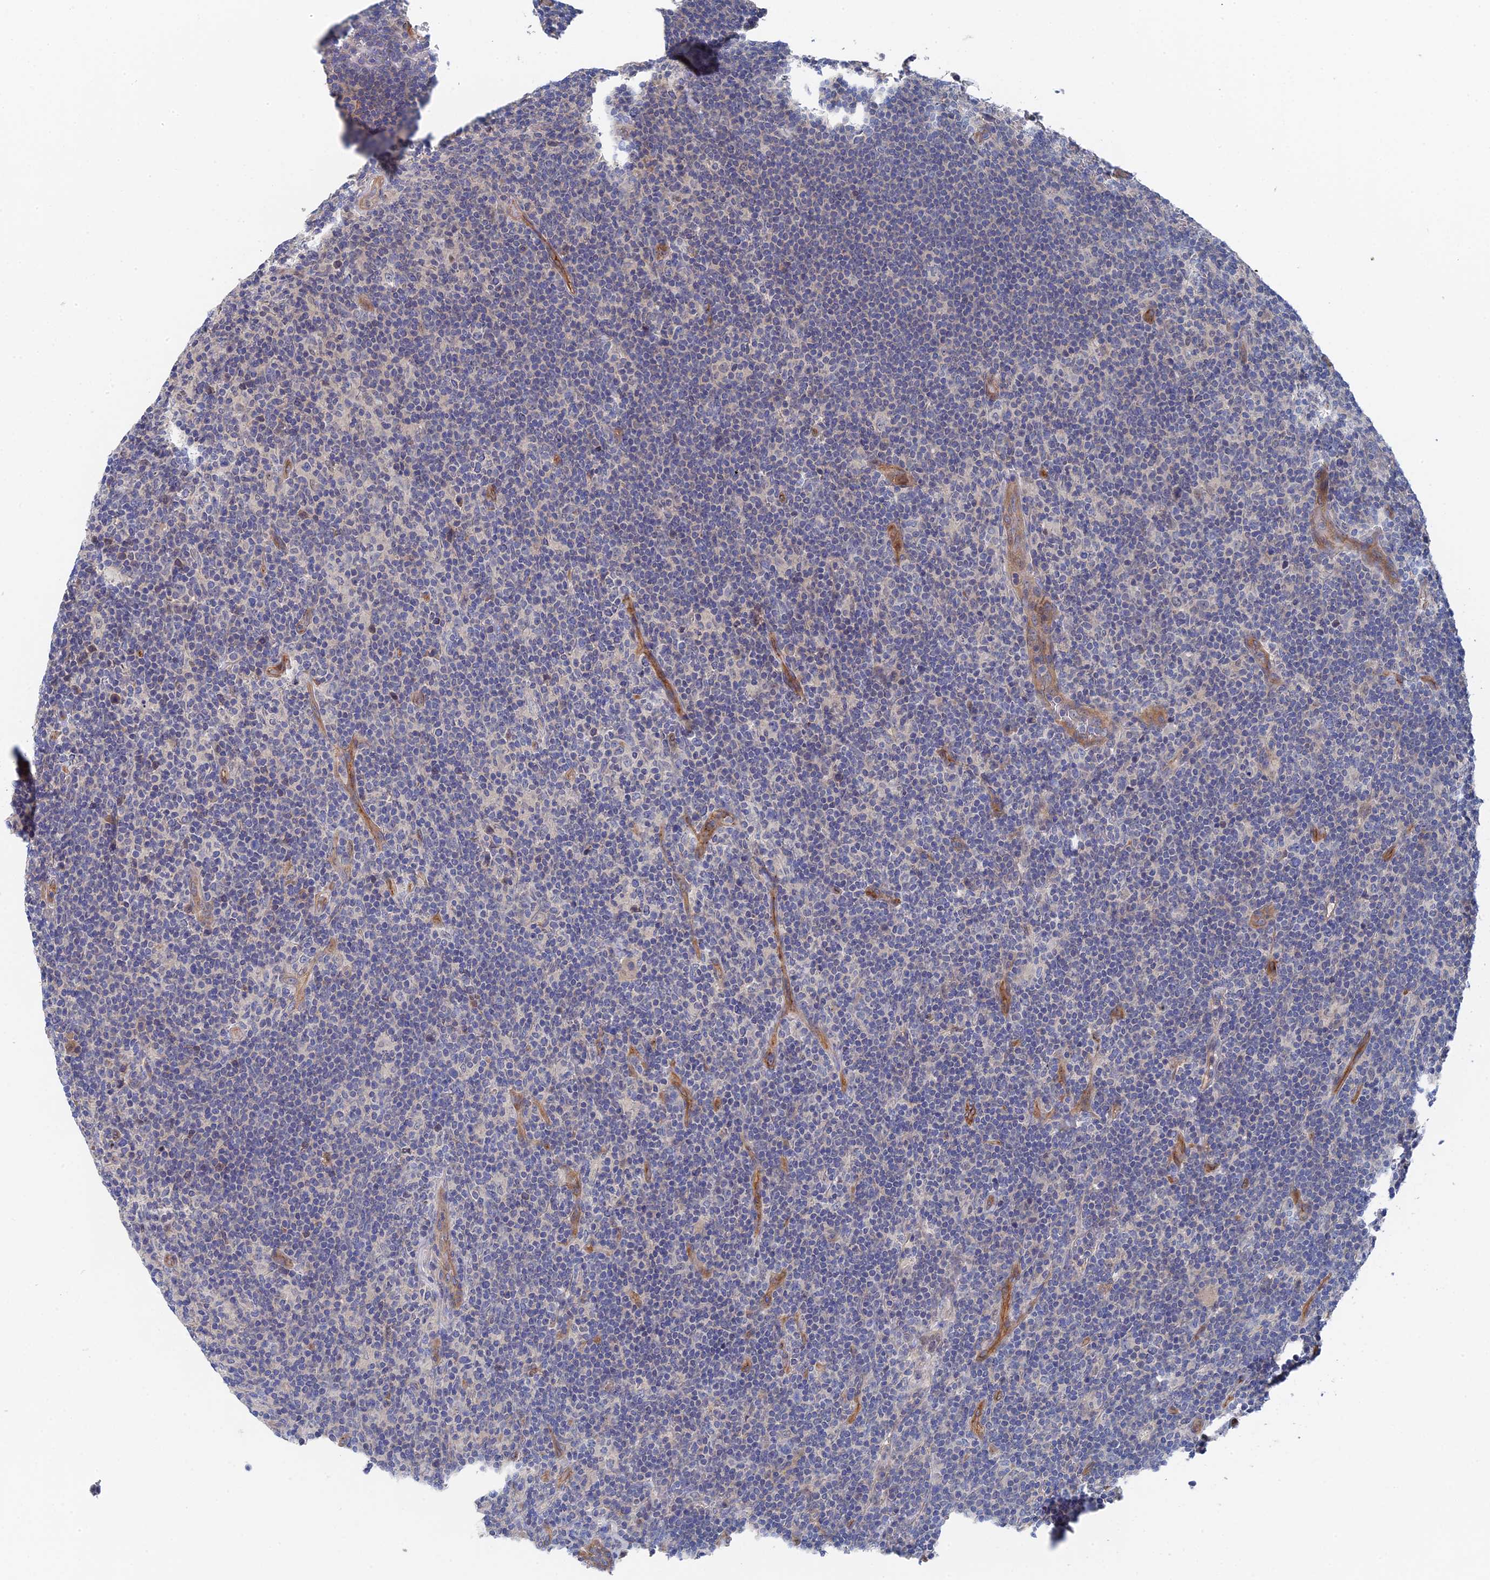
{"staining": {"intensity": "negative", "quantity": "none", "location": "none"}, "tissue": "lymphoma", "cell_type": "Tumor cells", "image_type": "cancer", "snomed": [{"axis": "morphology", "description": "Hodgkin's disease, NOS"}, {"axis": "topography", "description": "Lymph node"}], "caption": "An immunohistochemistry (IHC) micrograph of lymphoma is shown. There is no staining in tumor cells of lymphoma.", "gene": "MTHFSD", "patient": {"sex": "female", "age": 57}}